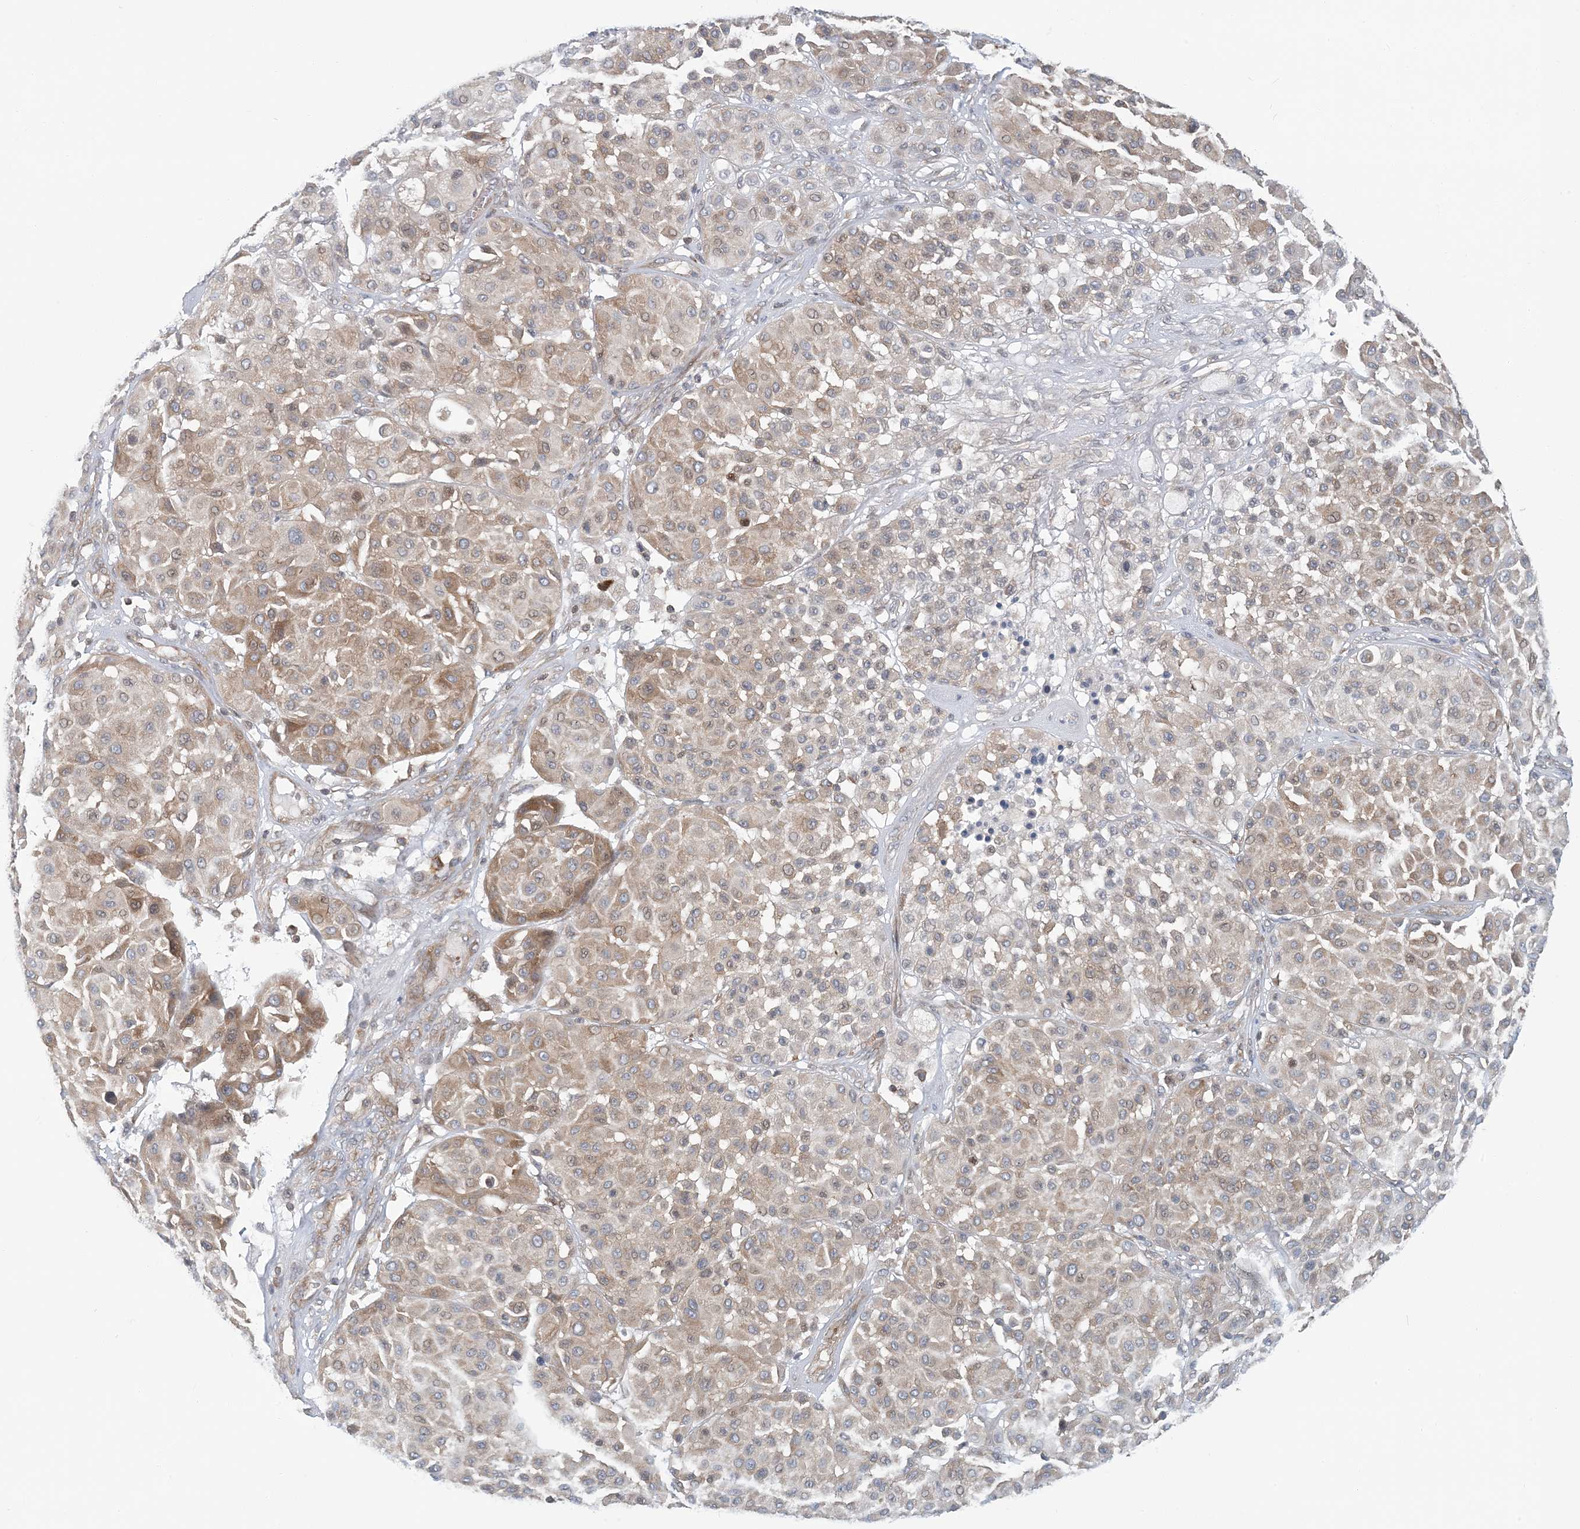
{"staining": {"intensity": "weak", "quantity": ">75%", "location": "cytoplasmic/membranous"}, "tissue": "melanoma", "cell_type": "Tumor cells", "image_type": "cancer", "snomed": [{"axis": "morphology", "description": "Malignant melanoma, Metastatic site"}, {"axis": "topography", "description": "Soft tissue"}], "caption": "Approximately >75% of tumor cells in human malignant melanoma (metastatic site) demonstrate weak cytoplasmic/membranous protein positivity as visualized by brown immunohistochemical staining.", "gene": "ATP13A2", "patient": {"sex": "male", "age": 41}}